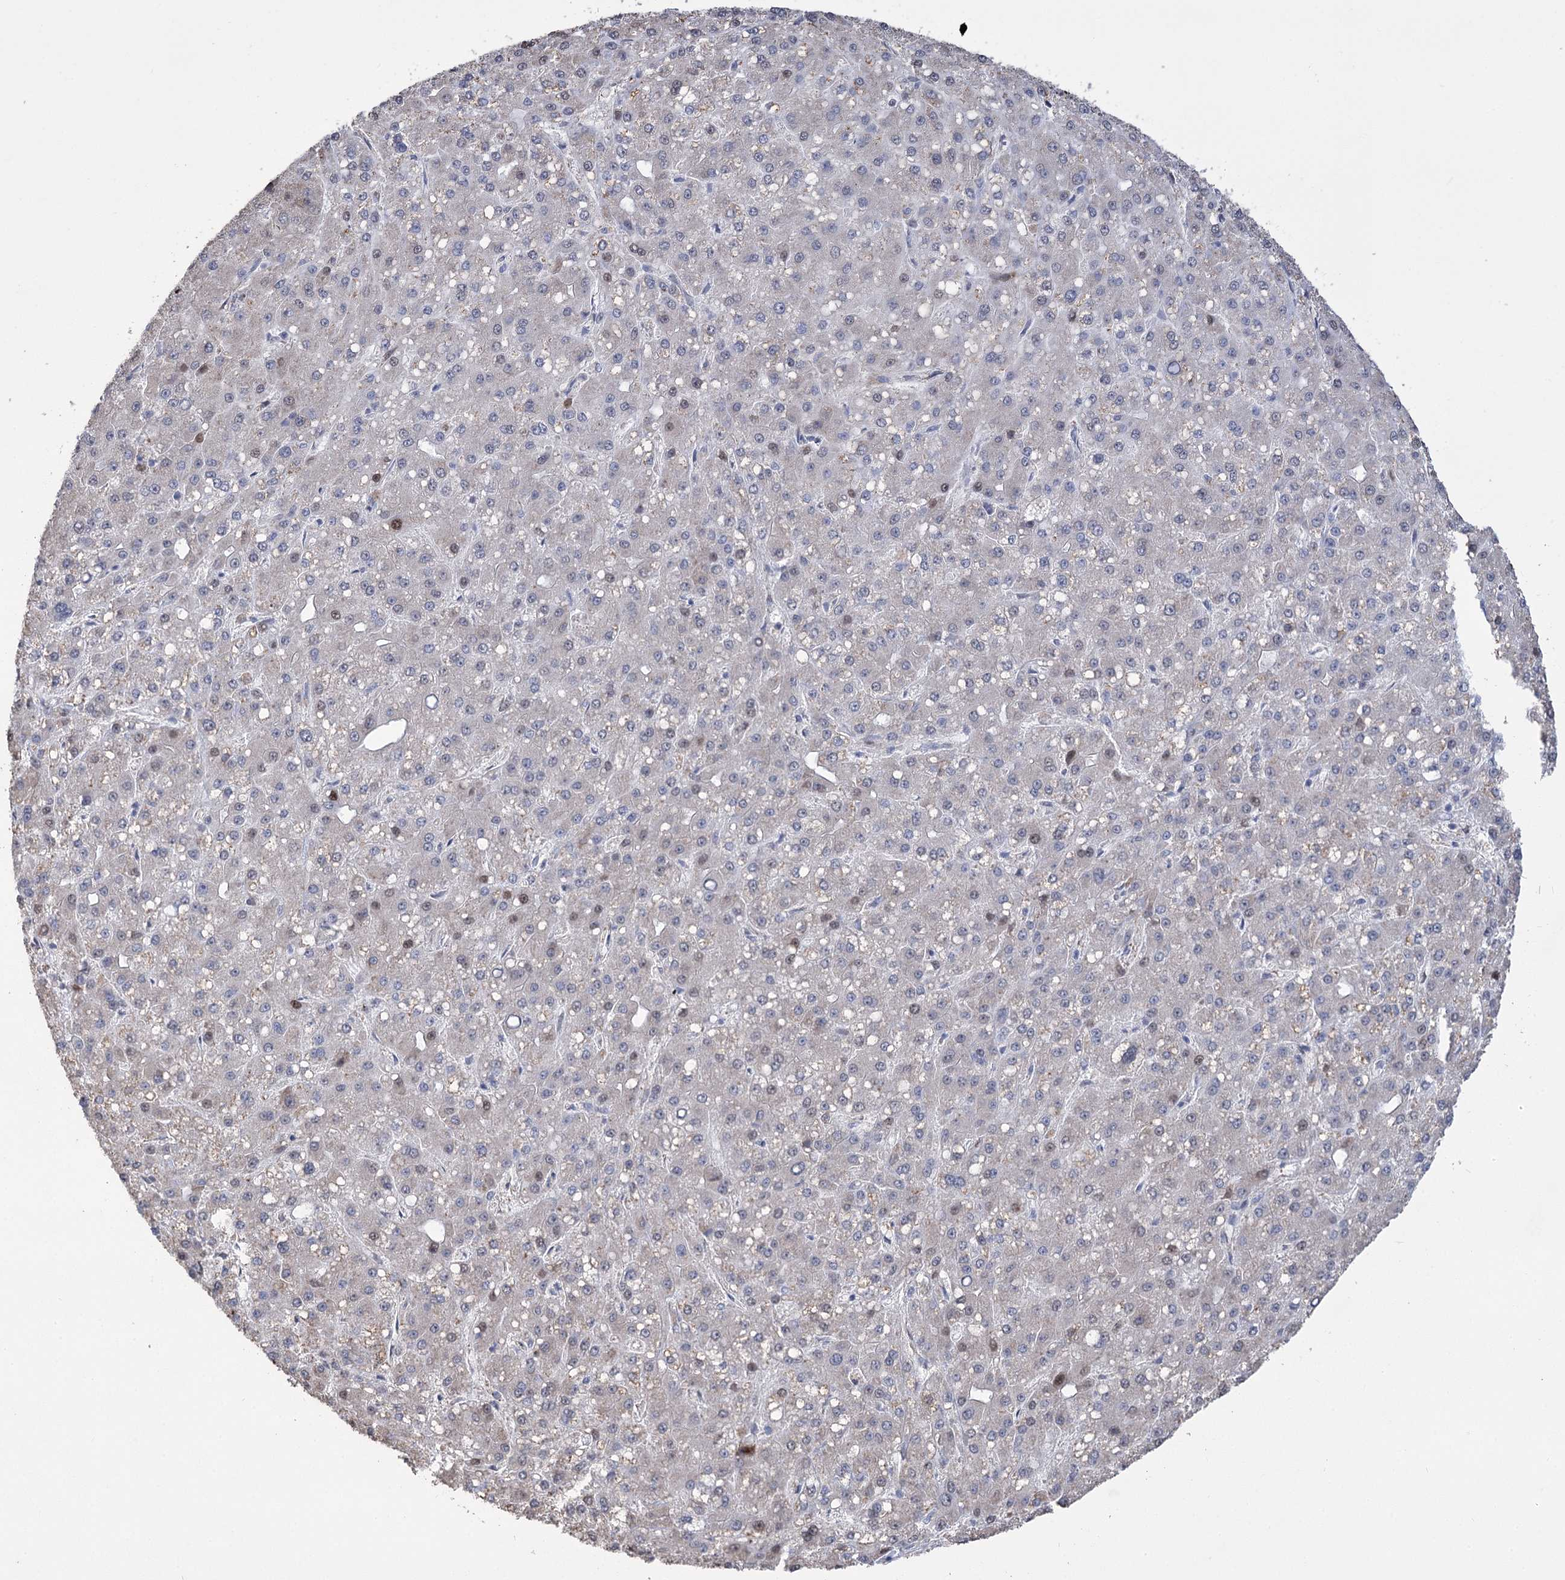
{"staining": {"intensity": "negative", "quantity": "none", "location": "none"}, "tissue": "liver cancer", "cell_type": "Tumor cells", "image_type": "cancer", "snomed": [{"axis": "morphology", "description": "Carcinoma, Hepatocellular, NOS"}, {"axis": "topography", "description": "Liver"}], "caption": "Tumor cells show no significant protein staining in liver hepatocellular carcinoma. Brightfield microscopy of immunohistochemistry stained with DAB (brown) and hematoxylin (blue), captured at high magnification.", "gene": "NFU1", "patient": {"sex": "male", "age": 67}}